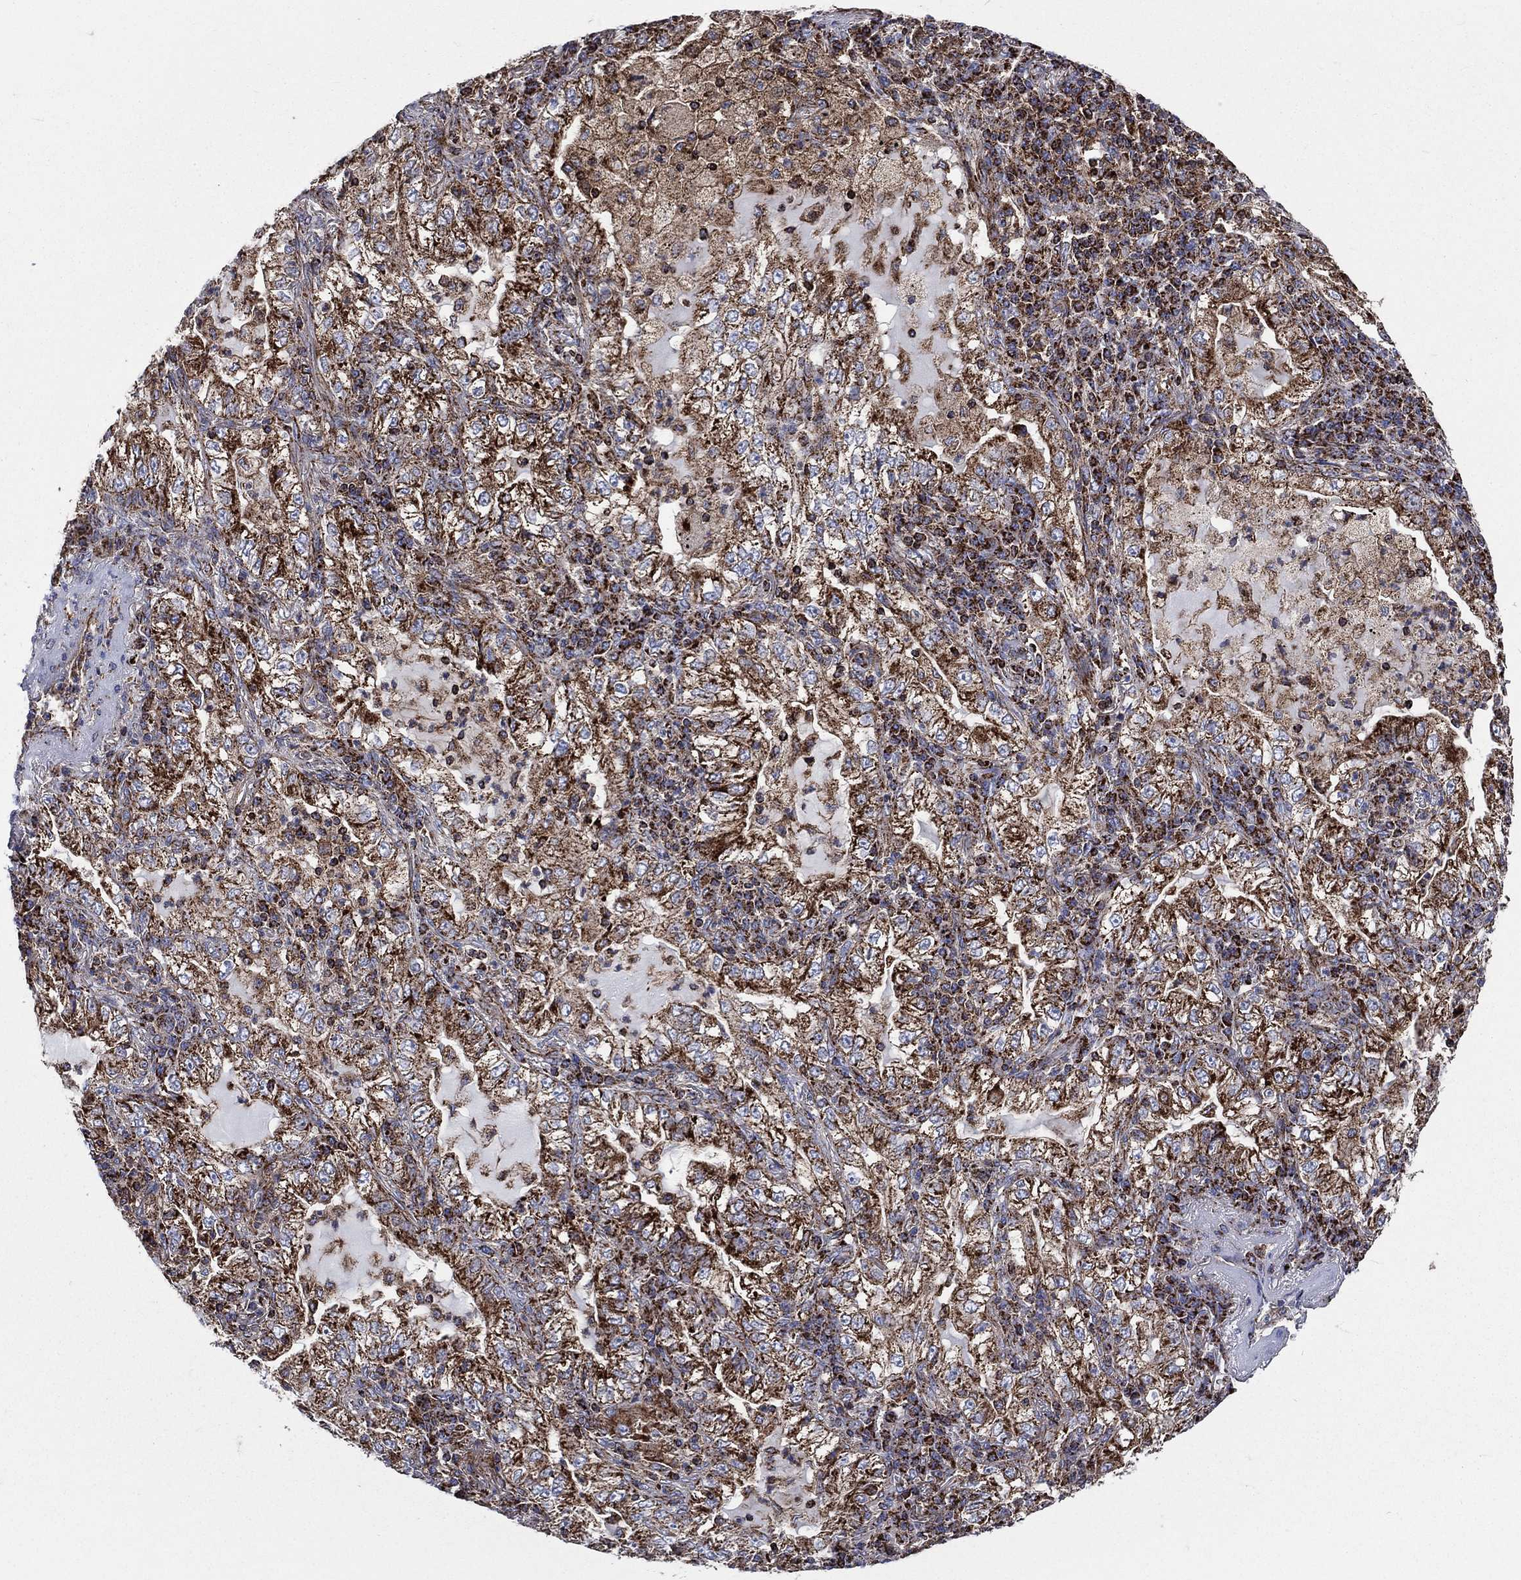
{"staining": {"intensity": "strong", "quantity": ">75%", "location": "cytoplasmic/membranous"}, "tissue": "lung cancer", "cell_type": "Tumor cells", "image_type": "cancer", "snomed": [{"axis": "morphology", "description": "Adenocarcinoma, NOS"}, {"axis": "topography", "description": "Lung"}], "caption": "This photomicrograph displays lung adenocarcinoma stained with immunohistochemistry (IHC) to label a protein in brown. The cytoplasmic/membranous of tumor cells show strong positivity for the protein. Nuclei are counter-stained blue.", "gene": "ANKRD37", "patient": {"sex": "female", "age": 73}}